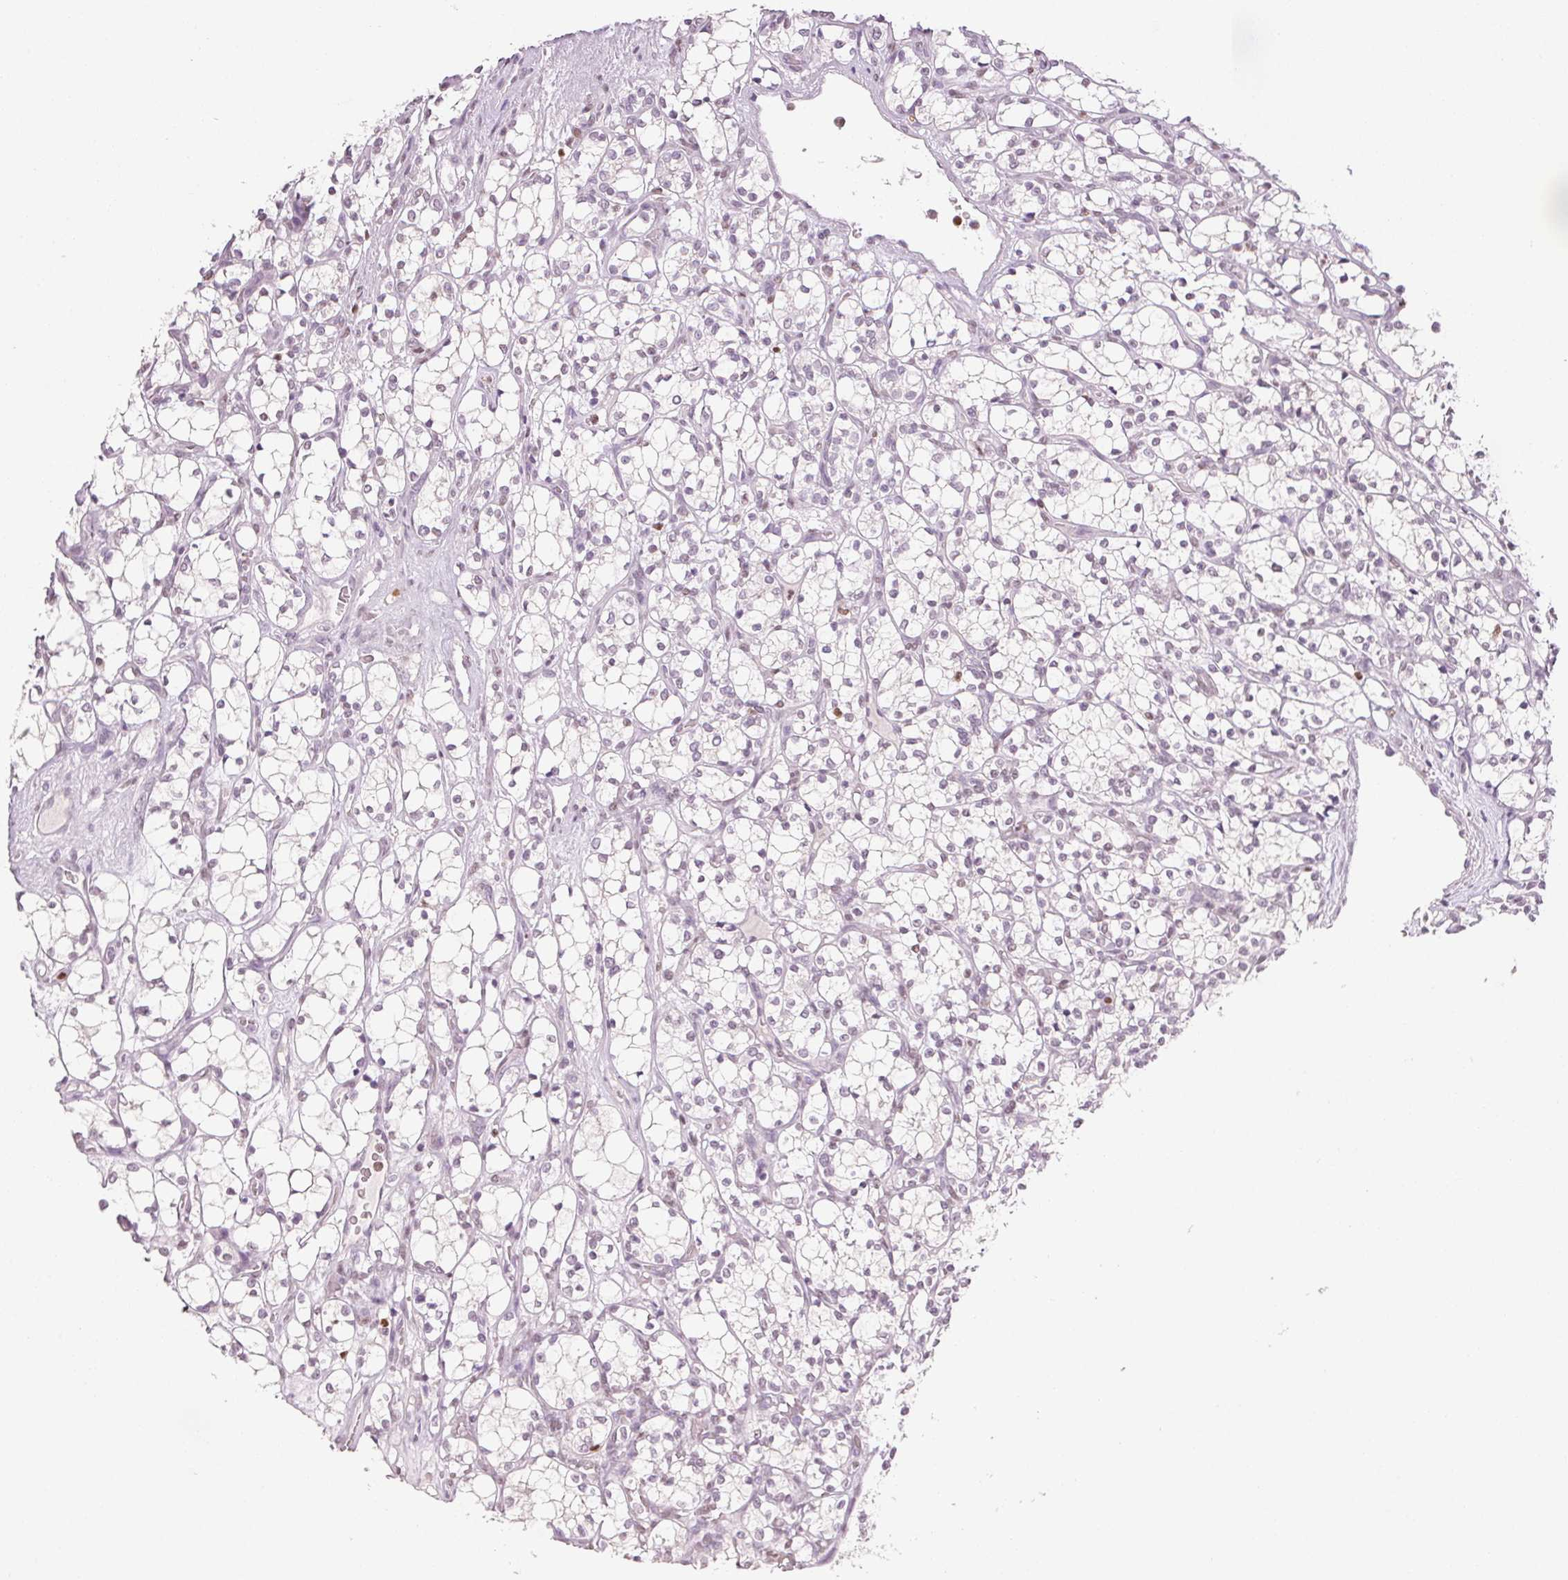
{"staining": {"intensity": "negative", "quantity": "none", "location": "none"}, "tissue": "renal cancer", "cell_type": "Tumor cells", "image_type": "cancer", "snomed": [{"axis": "morphology", "description": "Adenocarcinoma, NOS"}, {"axis": "topography", "description": "Kidney"}], "caption": "This is an IHC histopathology image of human renal adenocarcinoma. There is no expression in tumor cells.", "gene": "RUNX2", "patient": {"sex": "female", "age": 69}}